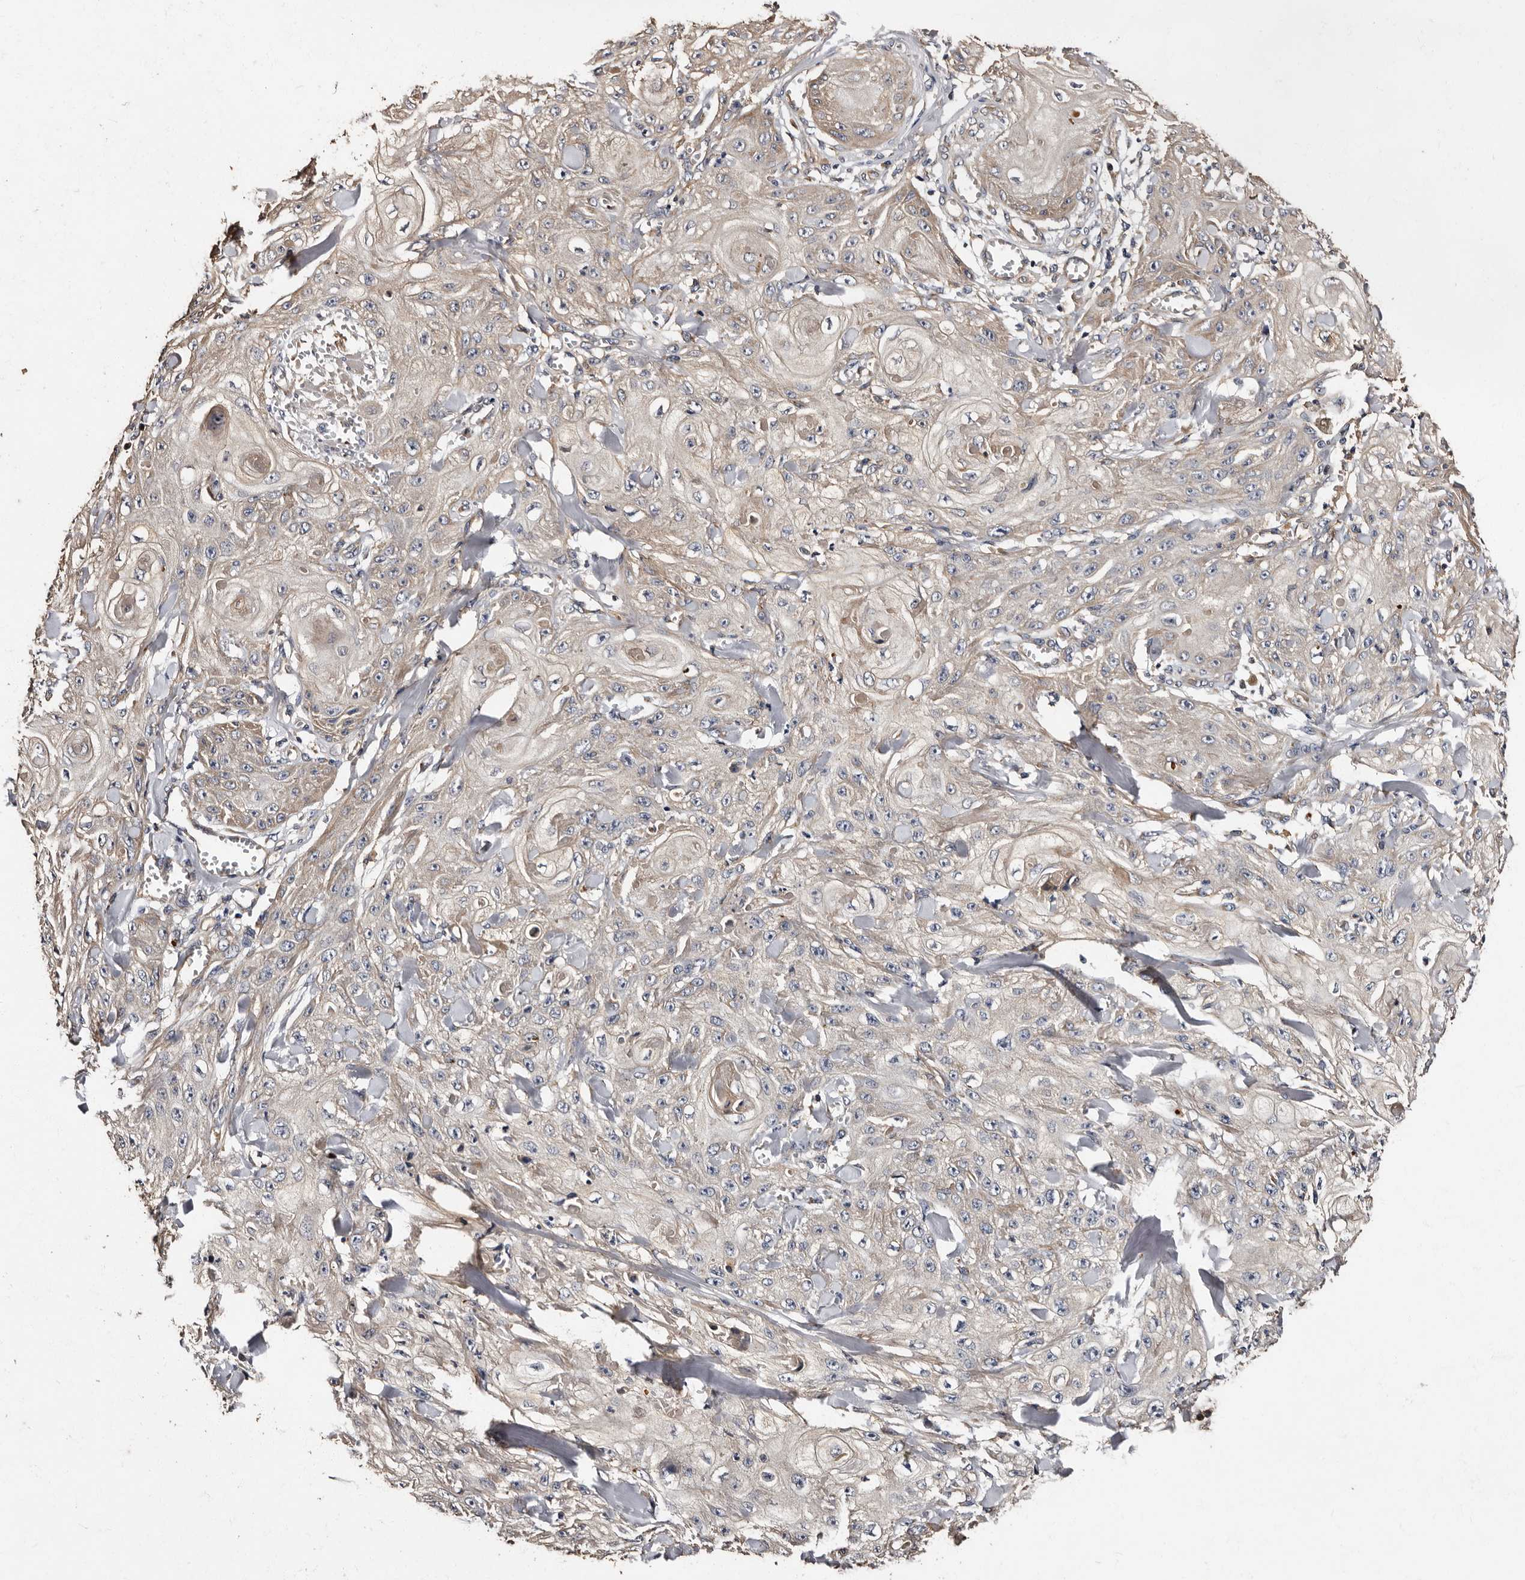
{"staining": {"intensity": "weak", "quantity": "25%-75%", "location": "cytoplasmic/membranous"}, "tissue": "skin cancer", "cell_type": "Tumor cells", "image_type": "cancer", "snomed": [{"axis": "morphology", "description": "Squamous cell carcinoma, NOS"}, {"axis": "topography", "description": "Skin"}], "caption": "Skin cancer (squamous cell carcinoma) stained with immunohistochemistry displays weak cytoplasmic/membranous positivity in approximately 25%-75% of tumor cells.", "gene": "ADCK5", "patient": {"sex": "male", "age": 74}}